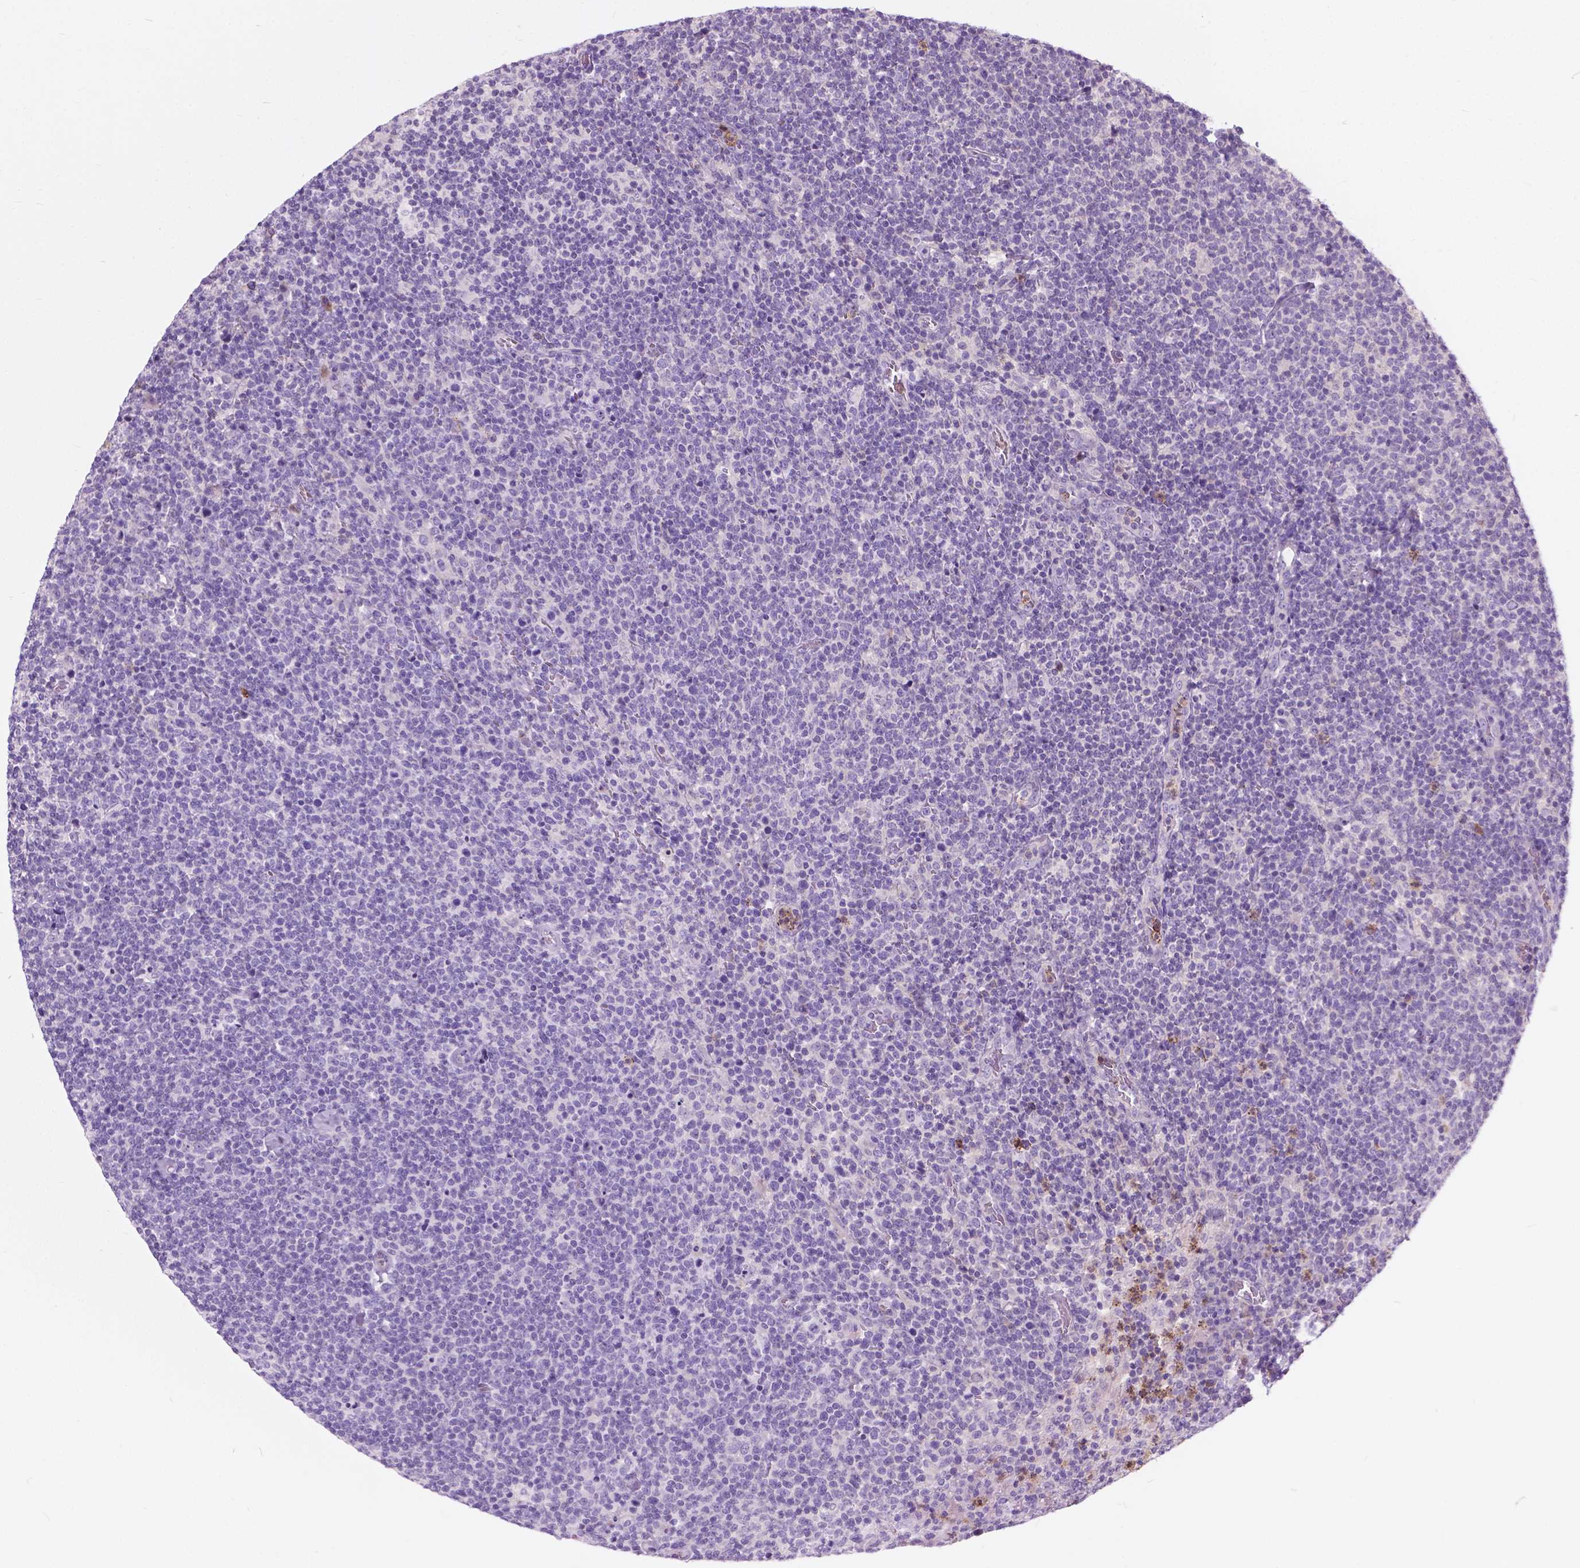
{"staining": {"intensity": "negative", "quantity": "none", "location": "none"}, "tissue": "lymphoma", "cell_type": "Tumor cells", "image_type": "cancer", "snomed": [{"axis": "morphology", "description": "Malignant lymphoma, non-Hodgkin's type, High grade"}, {"axis": "topography", "description": "Lymph node"}], "caption": "IHC micrograph of neoplastic tissue: human malignant lymphoma, non-Hodgkin's type (high-grade) stained with DAB (3,3'-diaminobenzidine) reveals no significant protein expression in tumor cells. Nuclei are stained in blue.", "gene": "PRR35", "patient": {"sex": "male", "age": 61}}